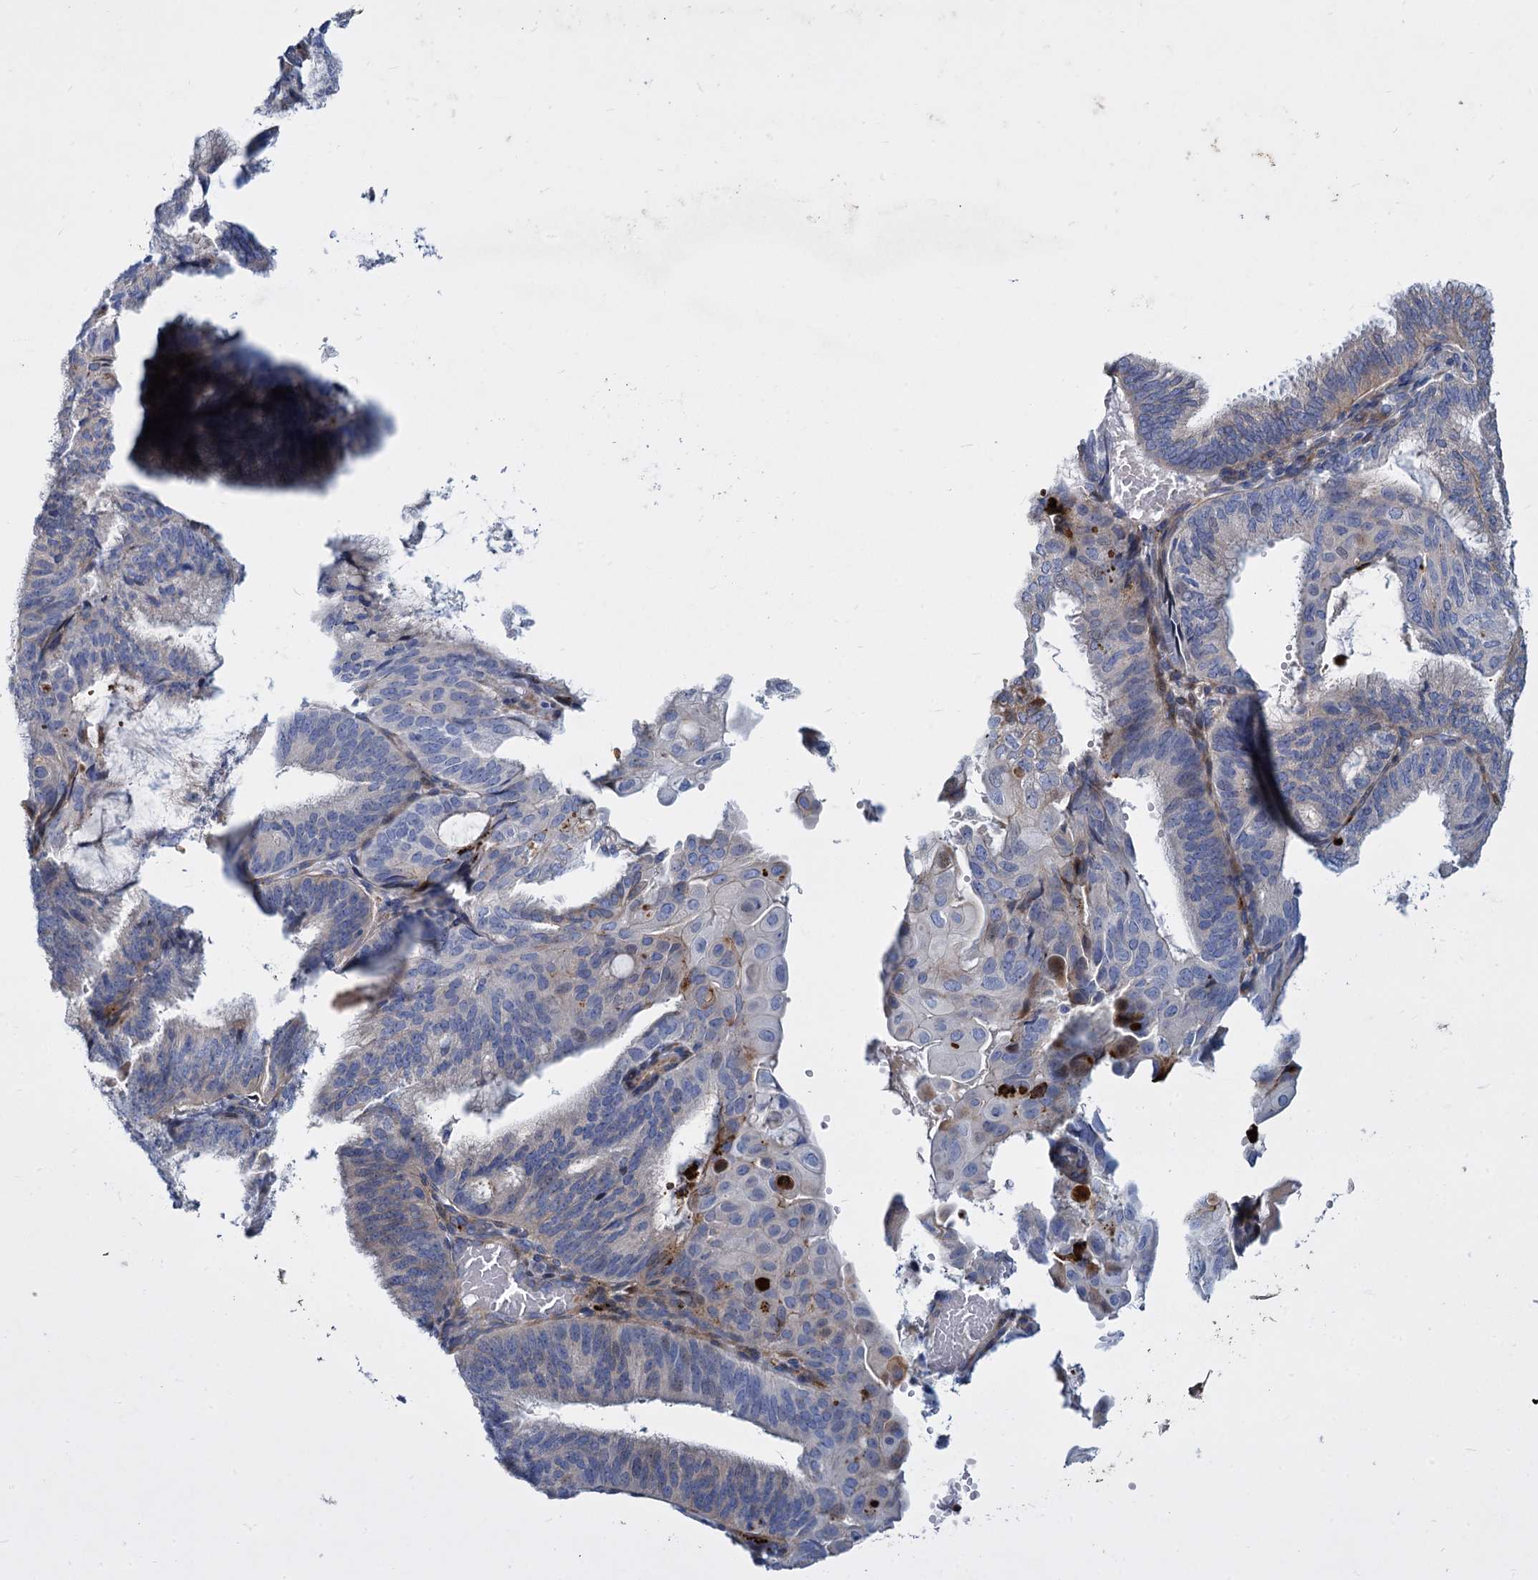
{"staining": {"intensity": "negative", "quantity": "none", "location": "none"}, "tissue": "endometrial cancer", "cell_type": "Tumor cells", "image_type": "cancer", "snomed": [{"axis": "morphology", "description": "Adenocarcinoma, NOS"}, {"axis": "topography", "description": "Endometrium"}], "caption": "Immunohistochemistry micrograph of neoplastic tissue: human adenocarcinoma (endometrial) stained with DAB displays no significant protein positivity in tumor cells.", "gene": "TRIM77", "patient": {"sex": "female", "age": 49}}